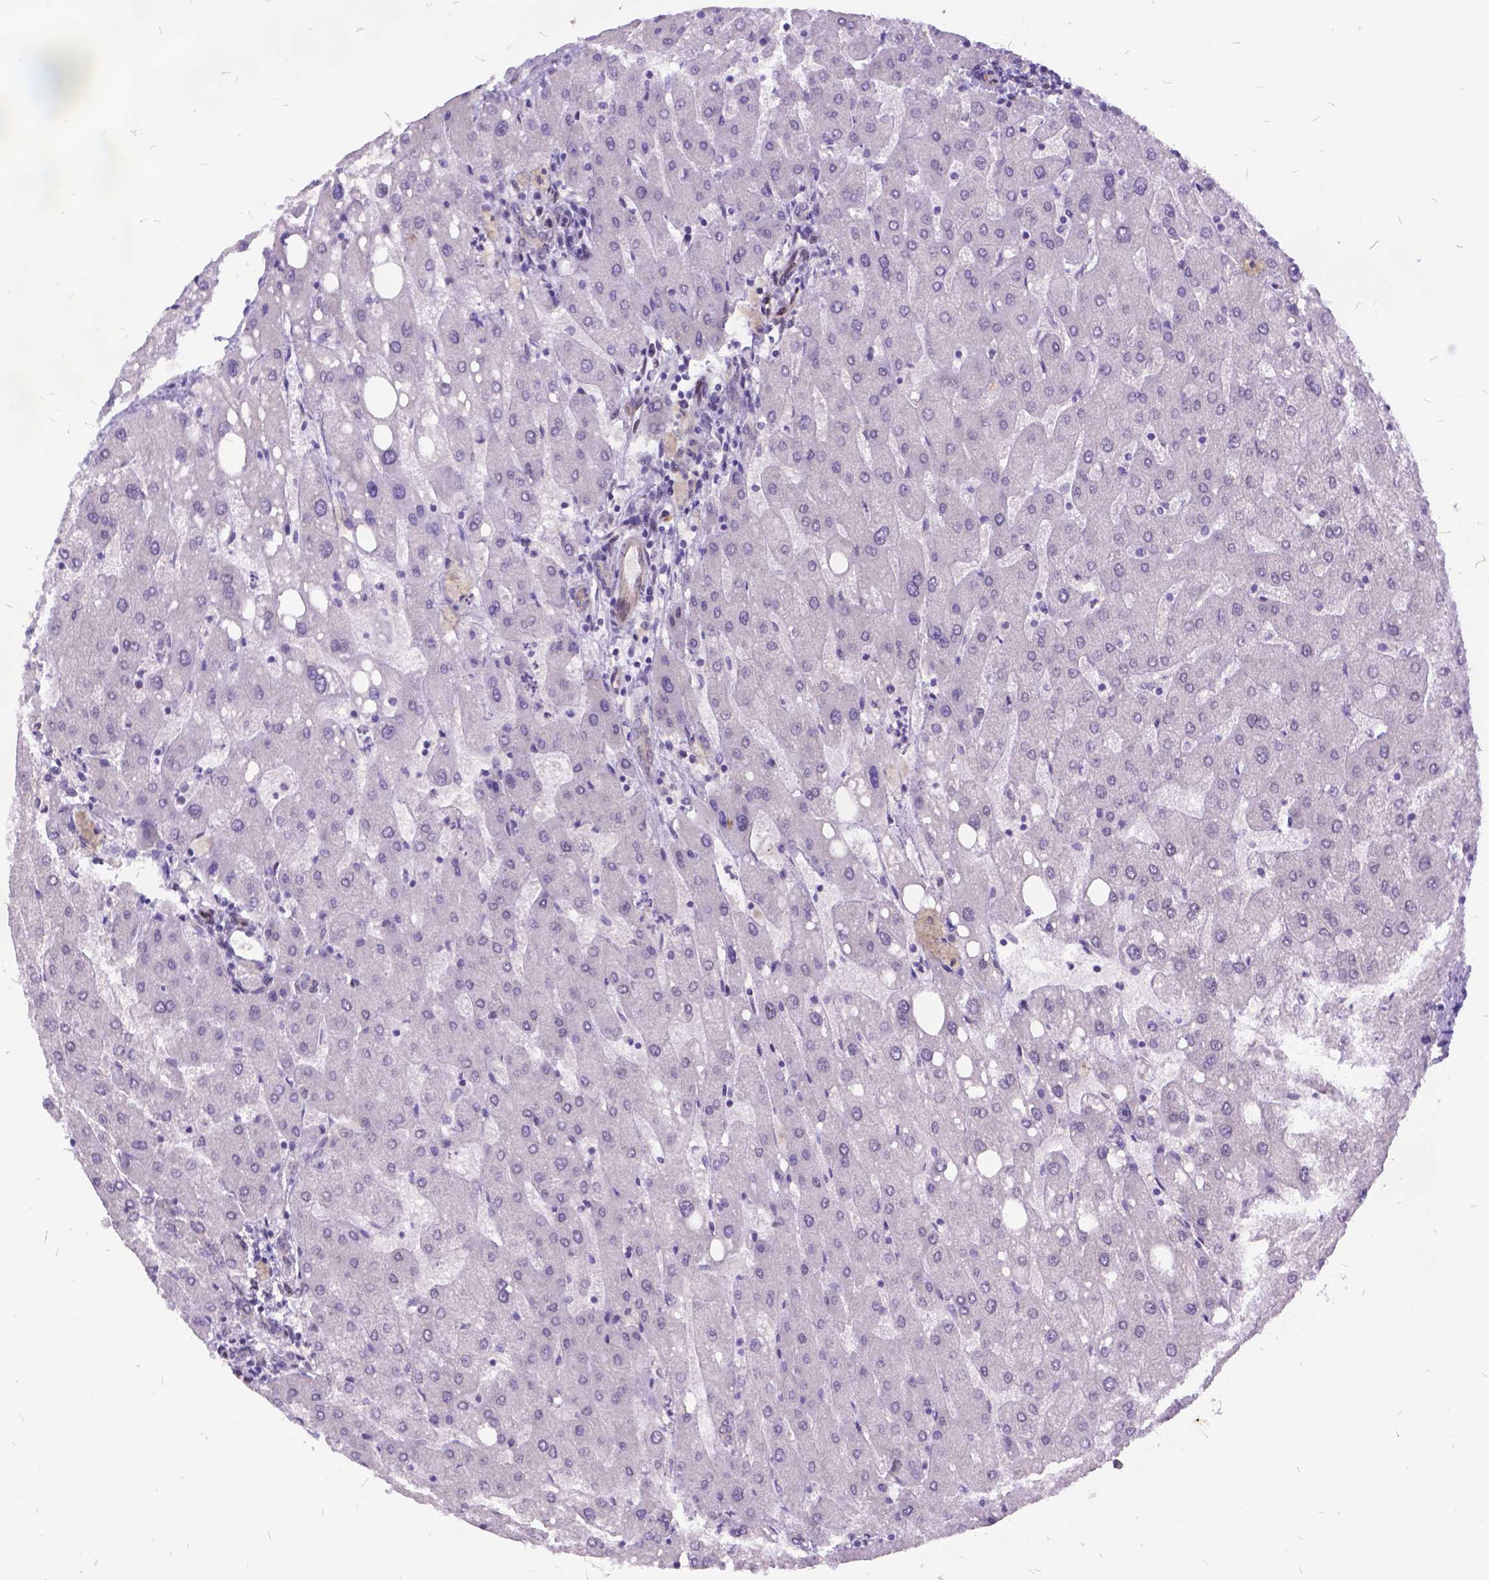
{"staining": {"intensity": "moderate", "quantity": ">75%", "location": "cytoplasmic/membranous"}, "tissue": "liver", "cell_type": "Cholangiocytes", "image_type": "normal", "snomed": [{"axis": "morphology", "description": "Normal tissue, NOS"}, {"axis": "topography", "description": "Liver"}], "caption": "Cholangiocytes show medium levels of moderate cytoplasmic/membranous positivity in approximately >75% of cells in normal liver. The protein is stained brown, and the nuclei are stained in blue (DAB IHC with brightfield microscopy, high magnification).", "gene": "GRB7", "patient": {"sex": "male", "age": 67}}